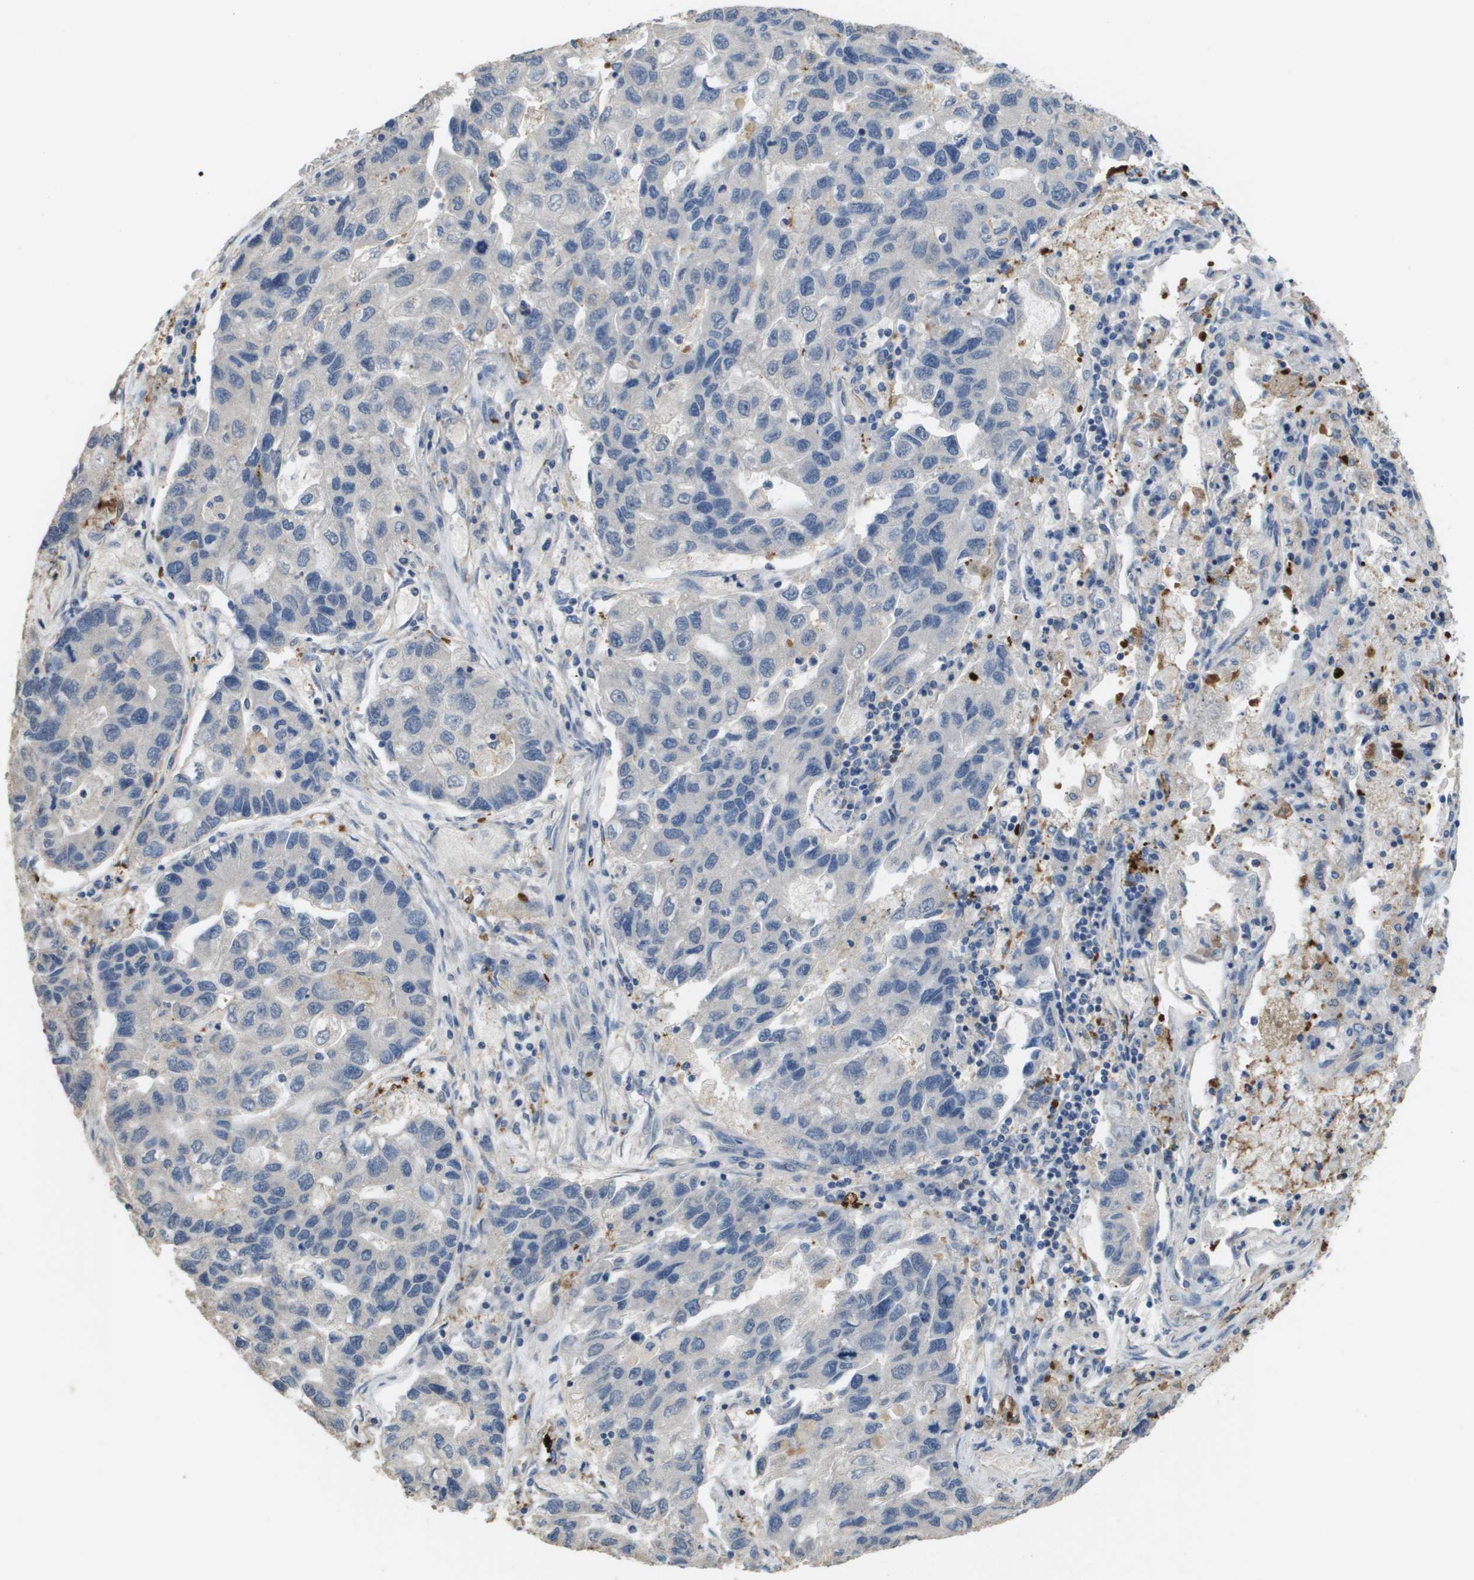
{"staining": {"intensity": "negative", "quantity": "none", "location": "none"}, "tissue": "lung cancer", "cell_type": "Tumor cells", "image_type": "cancer", "snomed": [{"axis": "morphology", "description": "Adenocarcinoma, NOS"}, {"axis": "topography", "description": "Lung"}], "caption": "This is a image of immunohistochemistry (IHC) staining of adenocarcinoma (lung), which shows no staining in tumor cells.", "gene": "FABP5", "patient": {"sex": "female", "age": 51}}